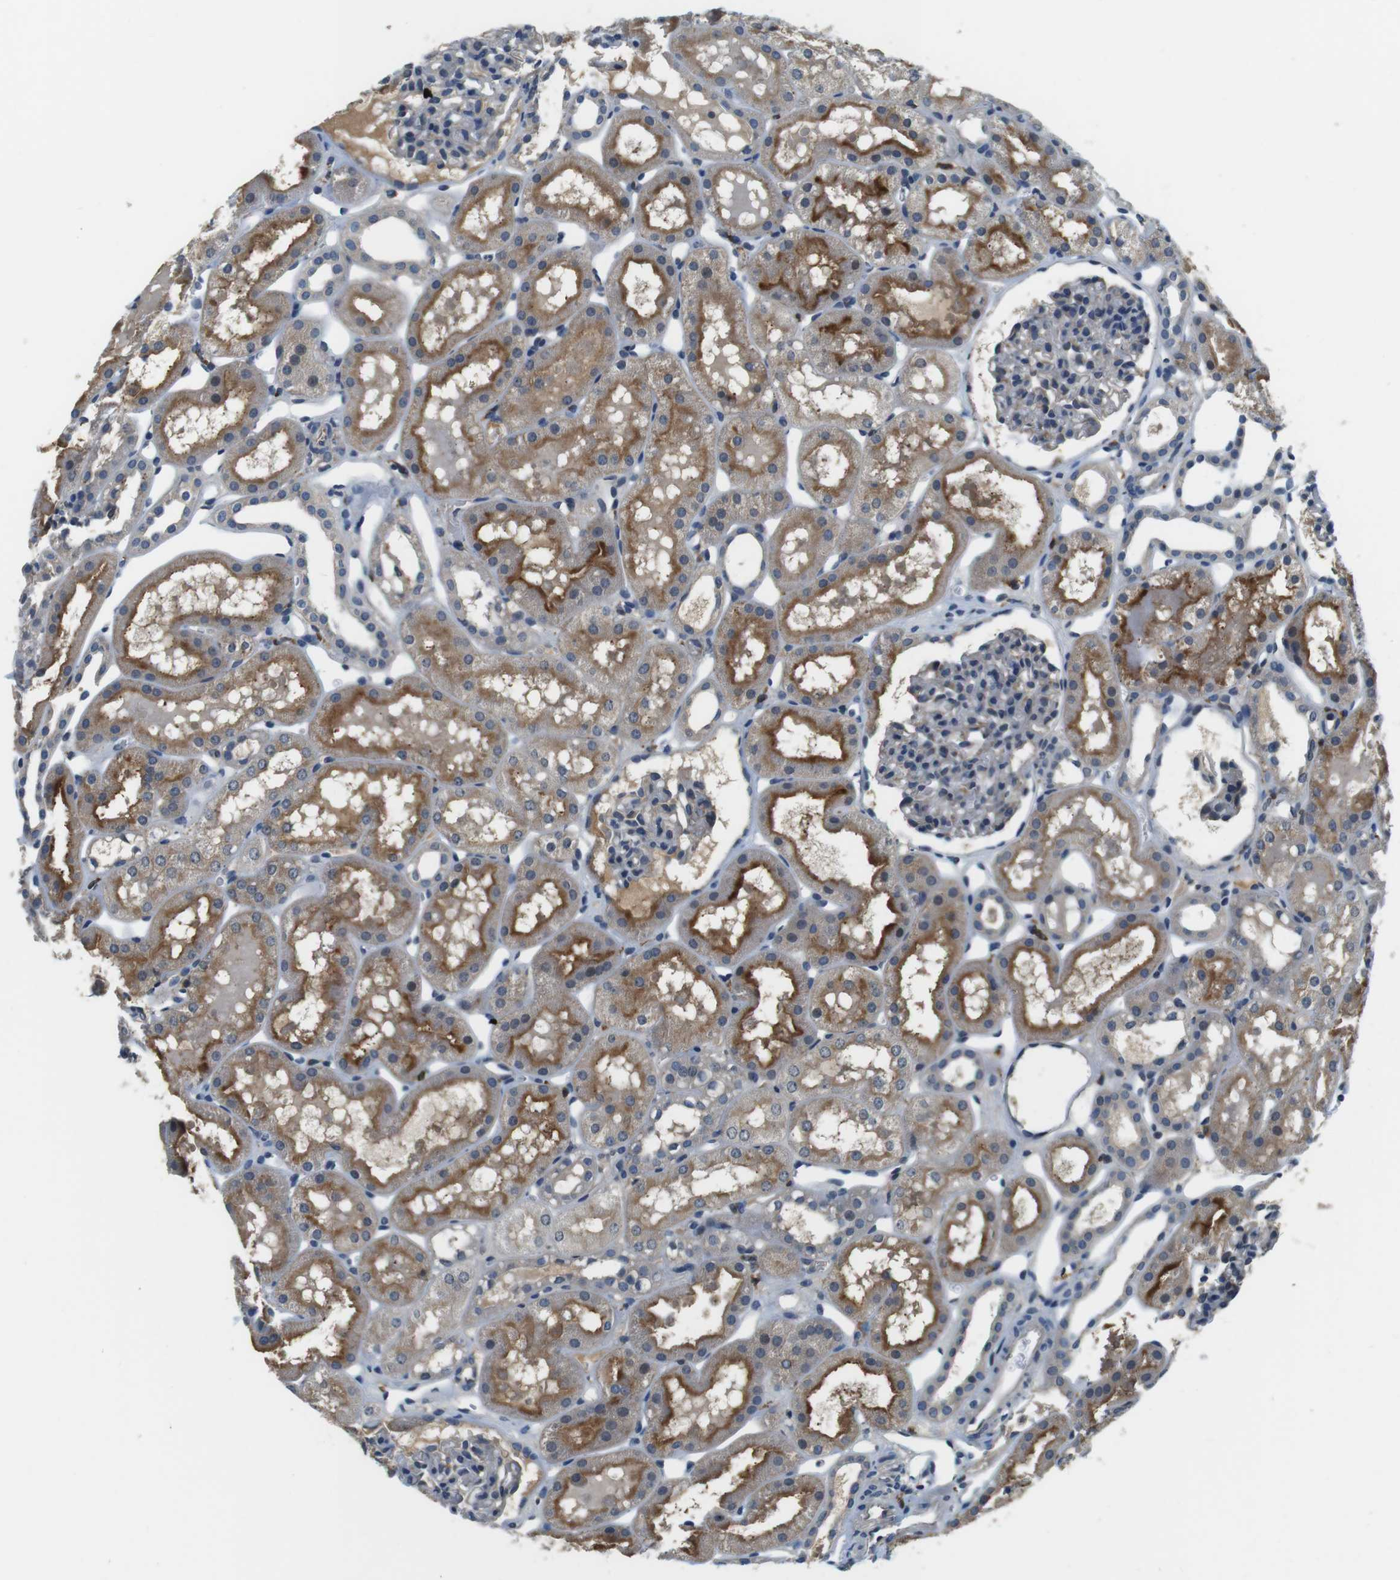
{"staining": {"intensity": "negative", "quantity": "none", "location": "none"}, "tissue": "kidney", "cell_type": "Cells in glomeruli", "image_type": "normal", "snomed": [{"axis": "morphology", "description": "Normal tissue, NOS"}, {"axis": "topography", "description": "Kidney"}, {"axis": "topography", "description": "Urinary bladder"}], "caption": "Immunohistochemistry (IHC) histopathology image of unremarkable human kidney stained for a protein (brown), which exhibits no positivity in cells in glomeruli. (DAB immunohistochemistry with hematoxylin counter stain).", "gene": "CD163L1", "patient": {"sex": "male", "age": 16}}